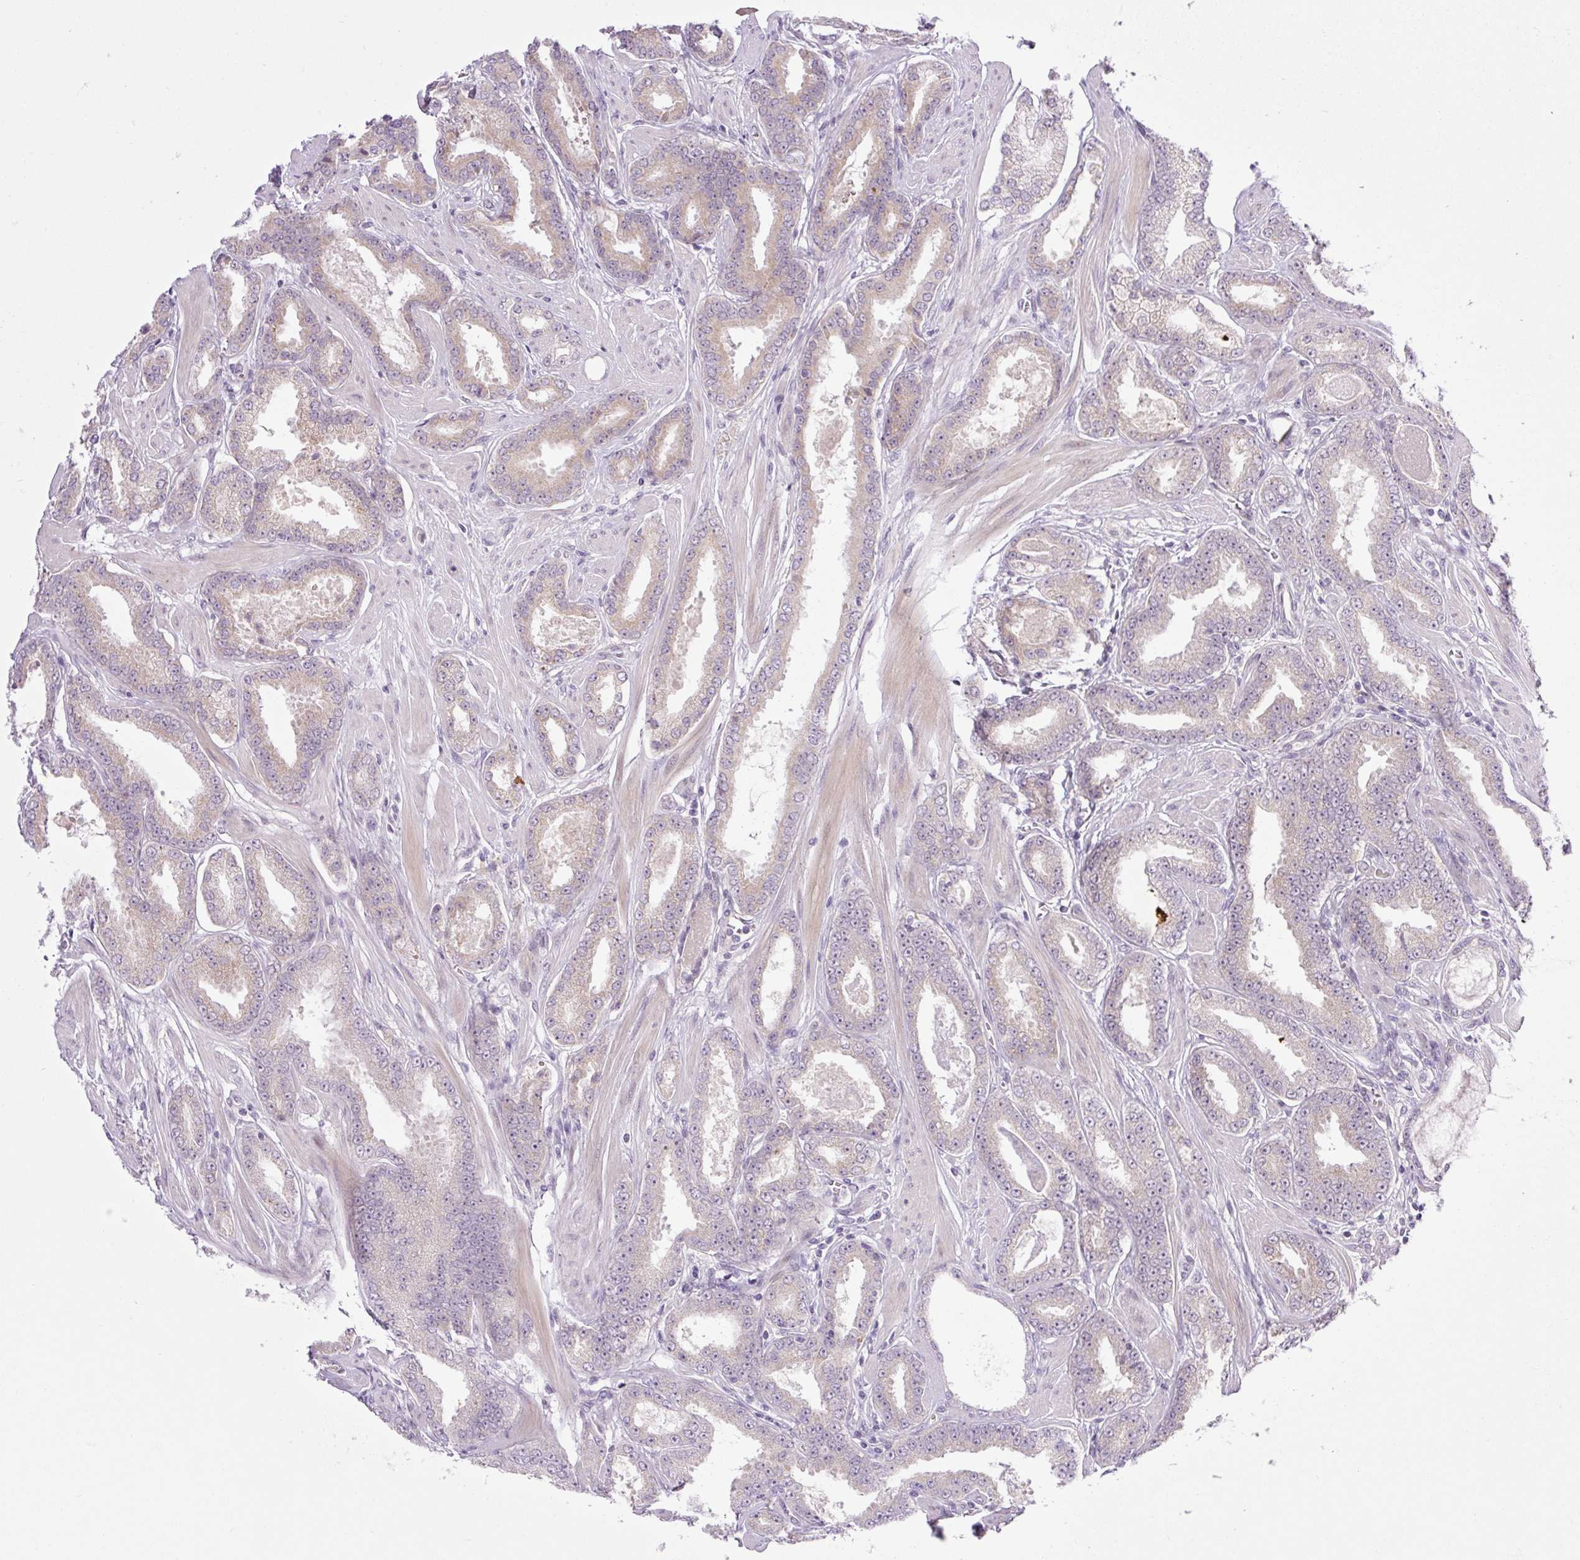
{"staining": {"intensity": "negative", "quantity": "none", "location": "none"}, "tissue": "prostate cancer", "cell_type": "Tumor cells", "image_type": "cancer", "snomed": [{"axis": "morphology", "description": "Adenocarcinoma, Low grade"}, {"axis": "topography", "description": "Prostate"}], "caption": "Human prostate cancer stained for a protein using immunohistochemistry demonstrates no staining in tumor cells.", "gene": "ICE1", "patient": {"sex": "male", "age": 42}}